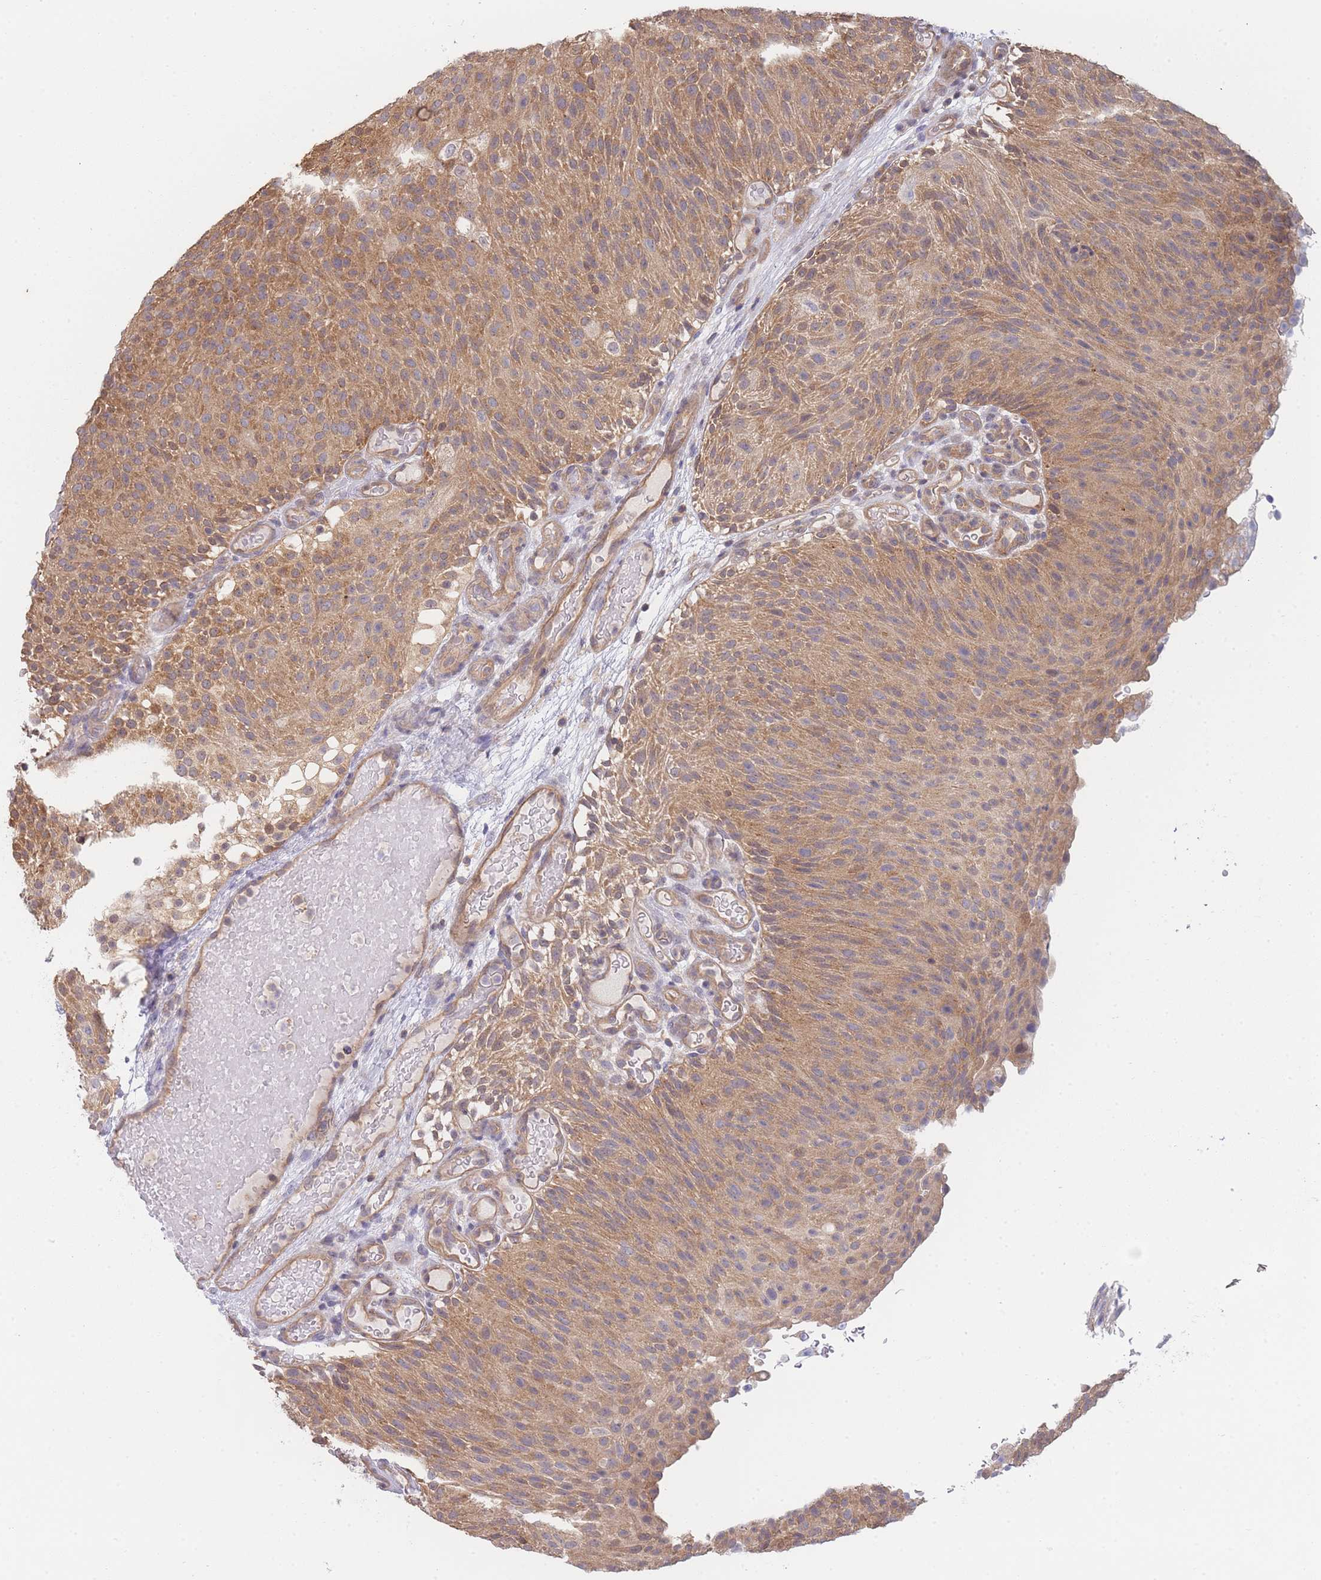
{"staining": {"intensity": "moderate", "quantity": ">75%", "location": "cytoplasmic/membranous"}, "tissue": "urothelial cancer", "cell_type": "Tumor cells", "image_type": "cancer", "snomed": [{"axis": "morphology", "description": "Urothelial carcinoma, Low grade"}, {"axis": "topography", "description": "Urinary bladder"}], "caption": "The histopathology image exhibits immunohistochemical staining of urothelial carcinoma (low-grade). There is moderate cytoplasmic/membranous expression is seen in approximately >75% of tumor cells.", "gene": "MRPS18B", "patient": {"sex": "male", "age": 78}}